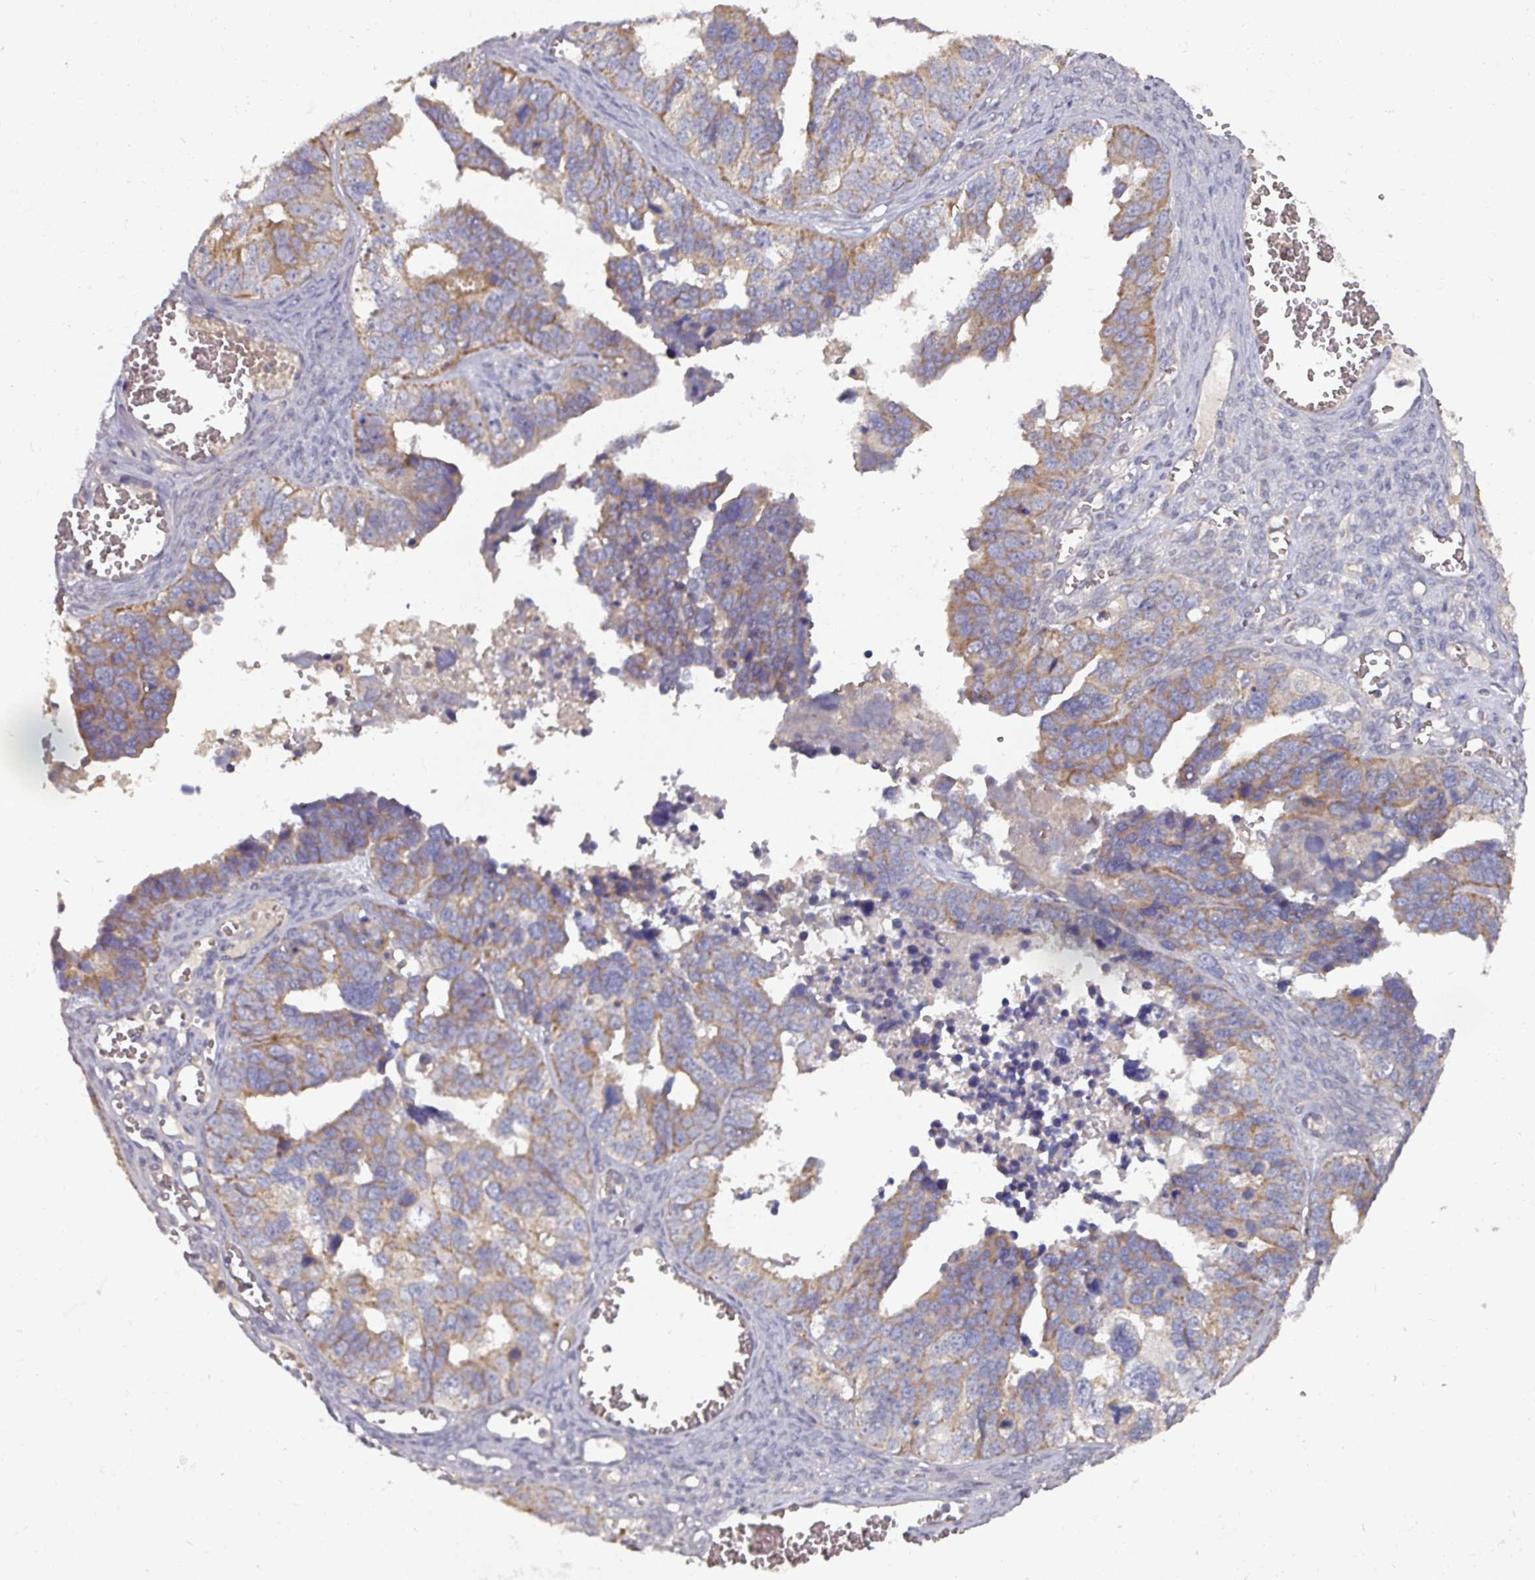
{"staining": {"intensity": "moderate", "quantity": "<25%", "location": "cytoplasmic/membranous"}, "tissue": "ovarian cancer", "cell_type": "Tumor cells", "image_type": "cancer", "snomed": [{"axis": "morphology", "description": "Cystadenocarcinoma, serous, NOS"}, {"axis": "topography", "description": "Ovary"}], "caption": "Ovarian serous cystadenocarcinoma stained for a protein (brown) exhibits moderate cytoplasmic/membranous positive positivity in about <25% of tumor cells.", "gene": "DNAJC7", "patient": {"sex": "female", "age": 76}}